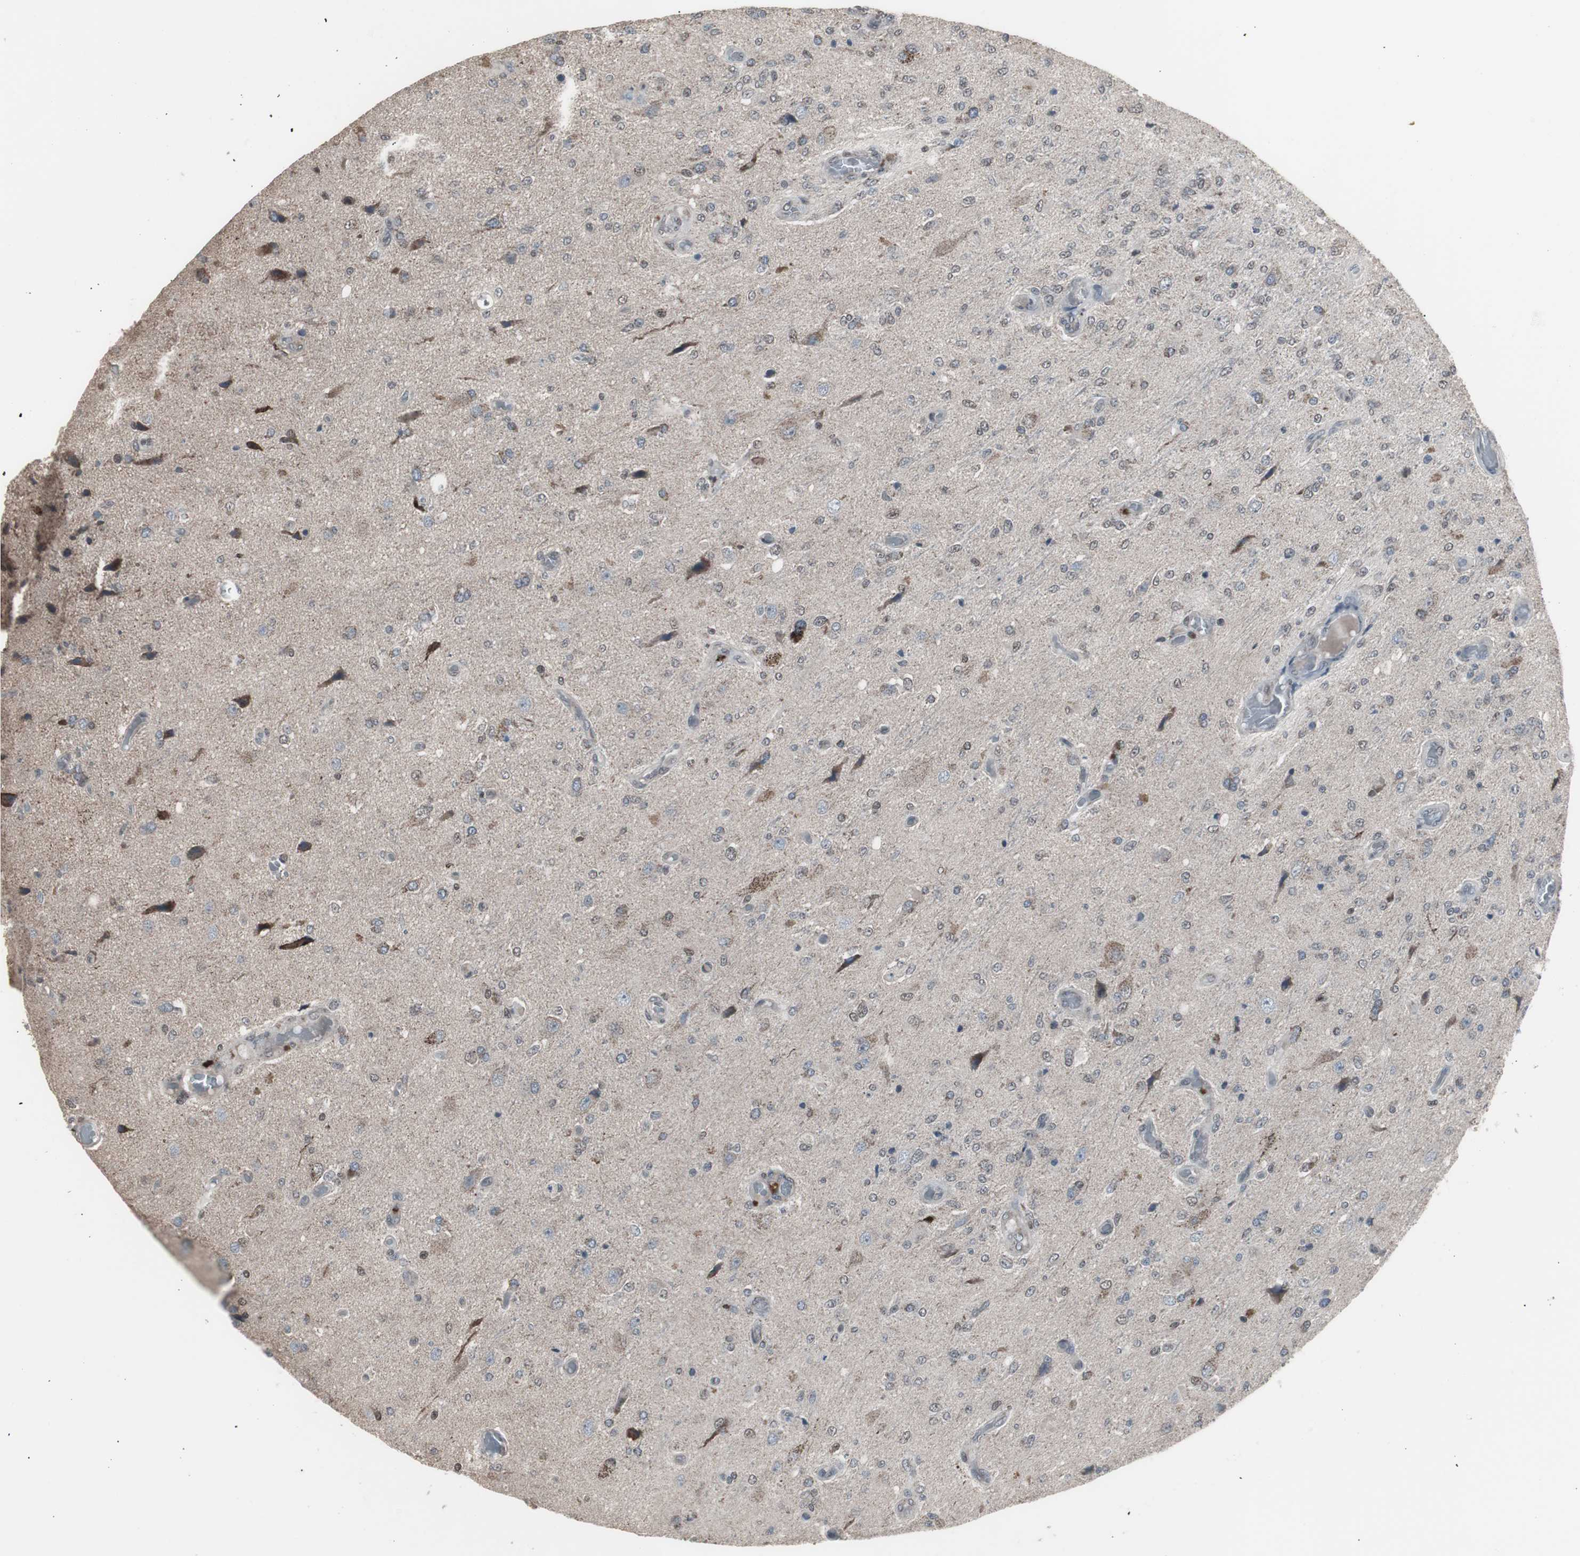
{"staining": {"intensity": "weak", "quantity": "25%-75%", "location": "nuclear"}, "tissue": "glioma", "cell_type": "Tumor cells", "image_type": "cancer", "snomed": [{"axis": "morphology", "description": "Normal tissue, NOS"}, {"axis": "morphology", "description": "Glioma, malignant, High grade"}, {"axis": "topography", "description": "Cerebral cortex"}], "caption": "IHC of glioma shows low levels of weak nuclear positivity in approximately 25%-75% of tumor cells.", "gene": "RXRA", "patient": {"sex": "male", "age": 77}}